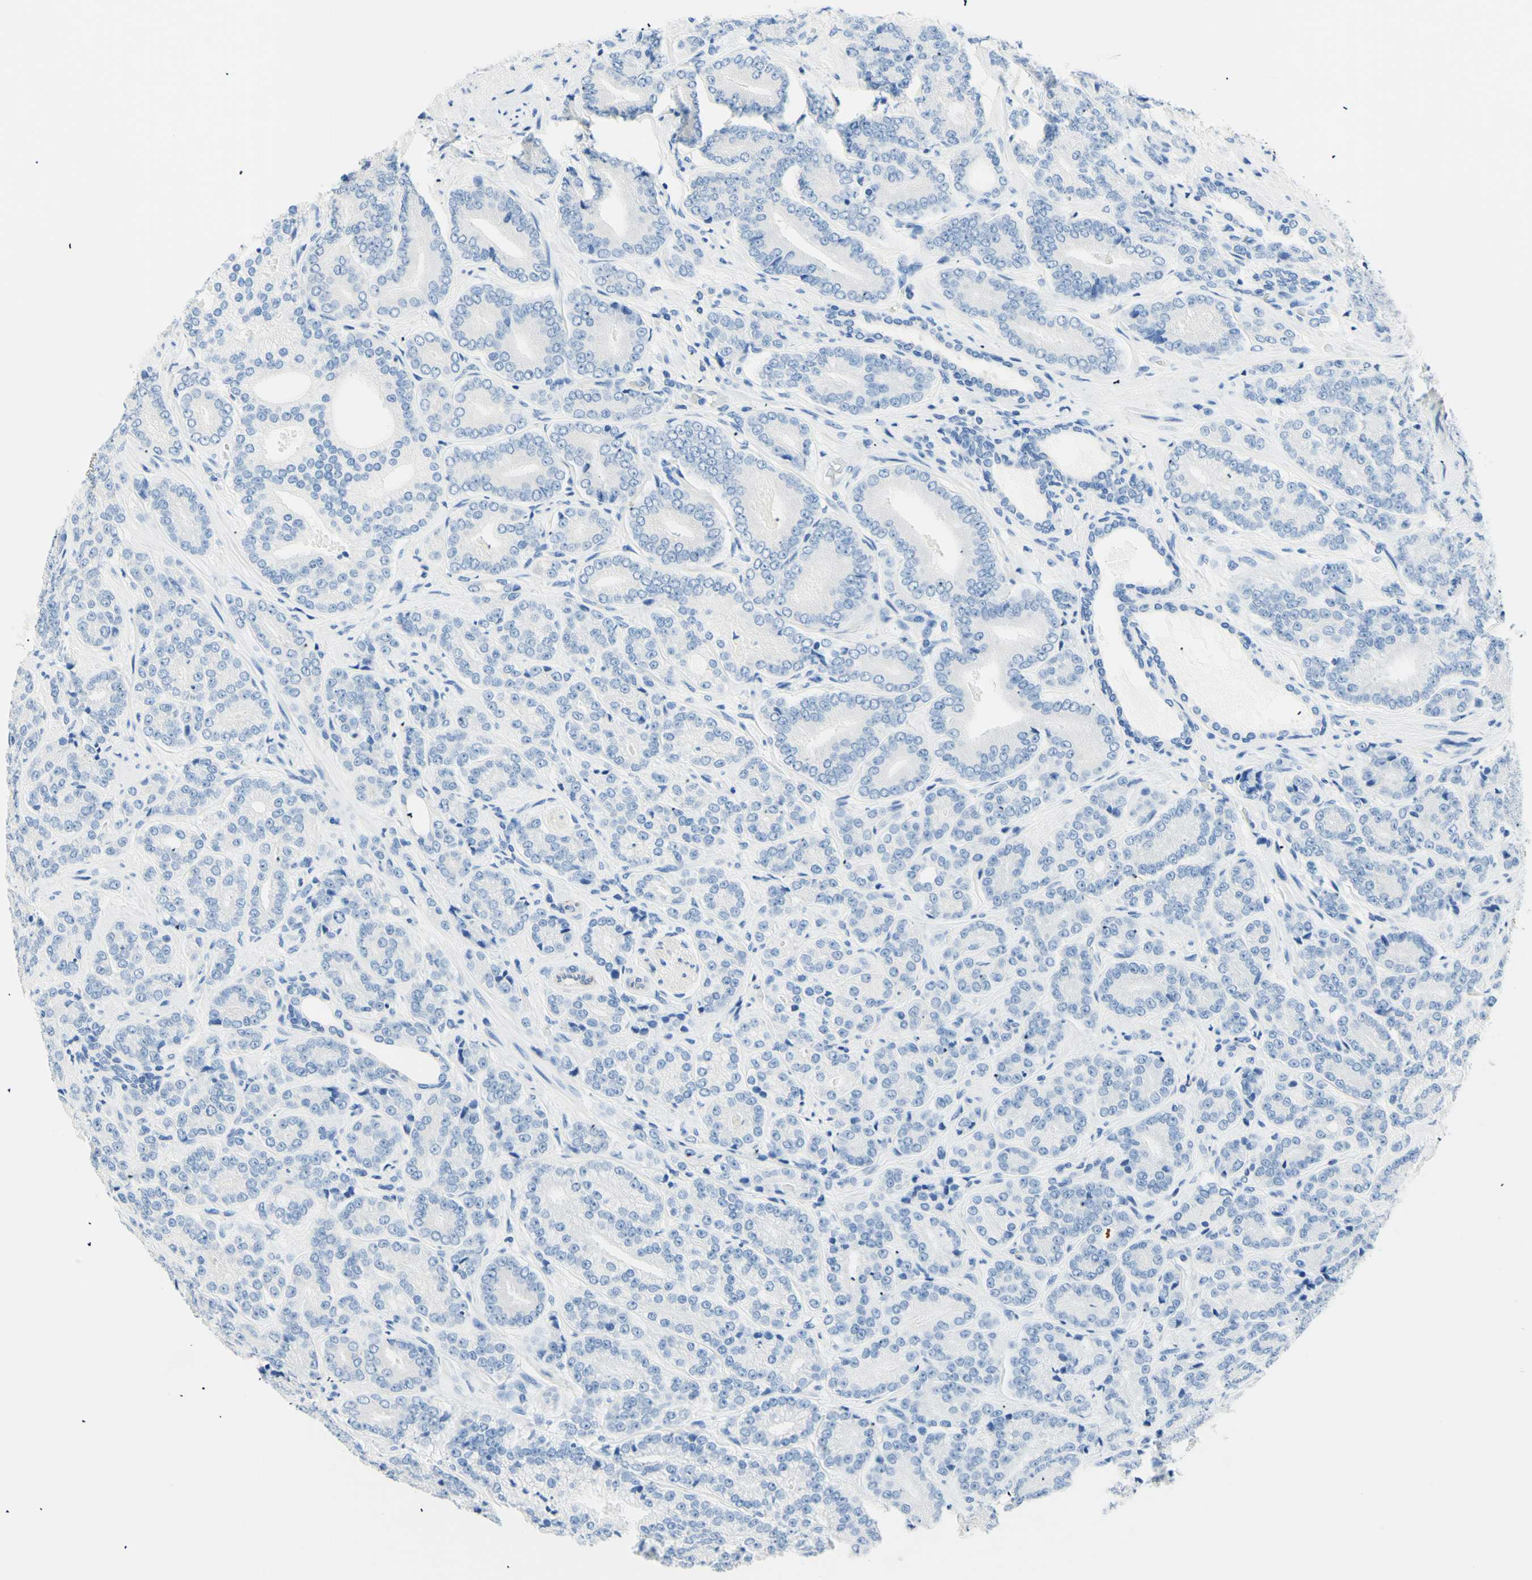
{"staining": {"intensity": "negative", "quantity": "none", "location": "none"}, "tissue": "prostate cancer", "cell_type": "Tumor cells", "image_type": "cancer", "snomed": [{"axis": "morphology", "description": "Adenocarcinoma, High grade"}, {"axis": "topography", "description": "Prostate"}], "caption": "The image demonstrates no staining of tumor cells in prostate high-grade adenocarcinoma. Brightfield microscopy of IHC stained with DAB (3,3'-diaminobenzidine) (brown) and hematoxylin (blue), captured at high magnification.", "gene": "HPCA", "patient": {"sex": "male", "age": 61}}